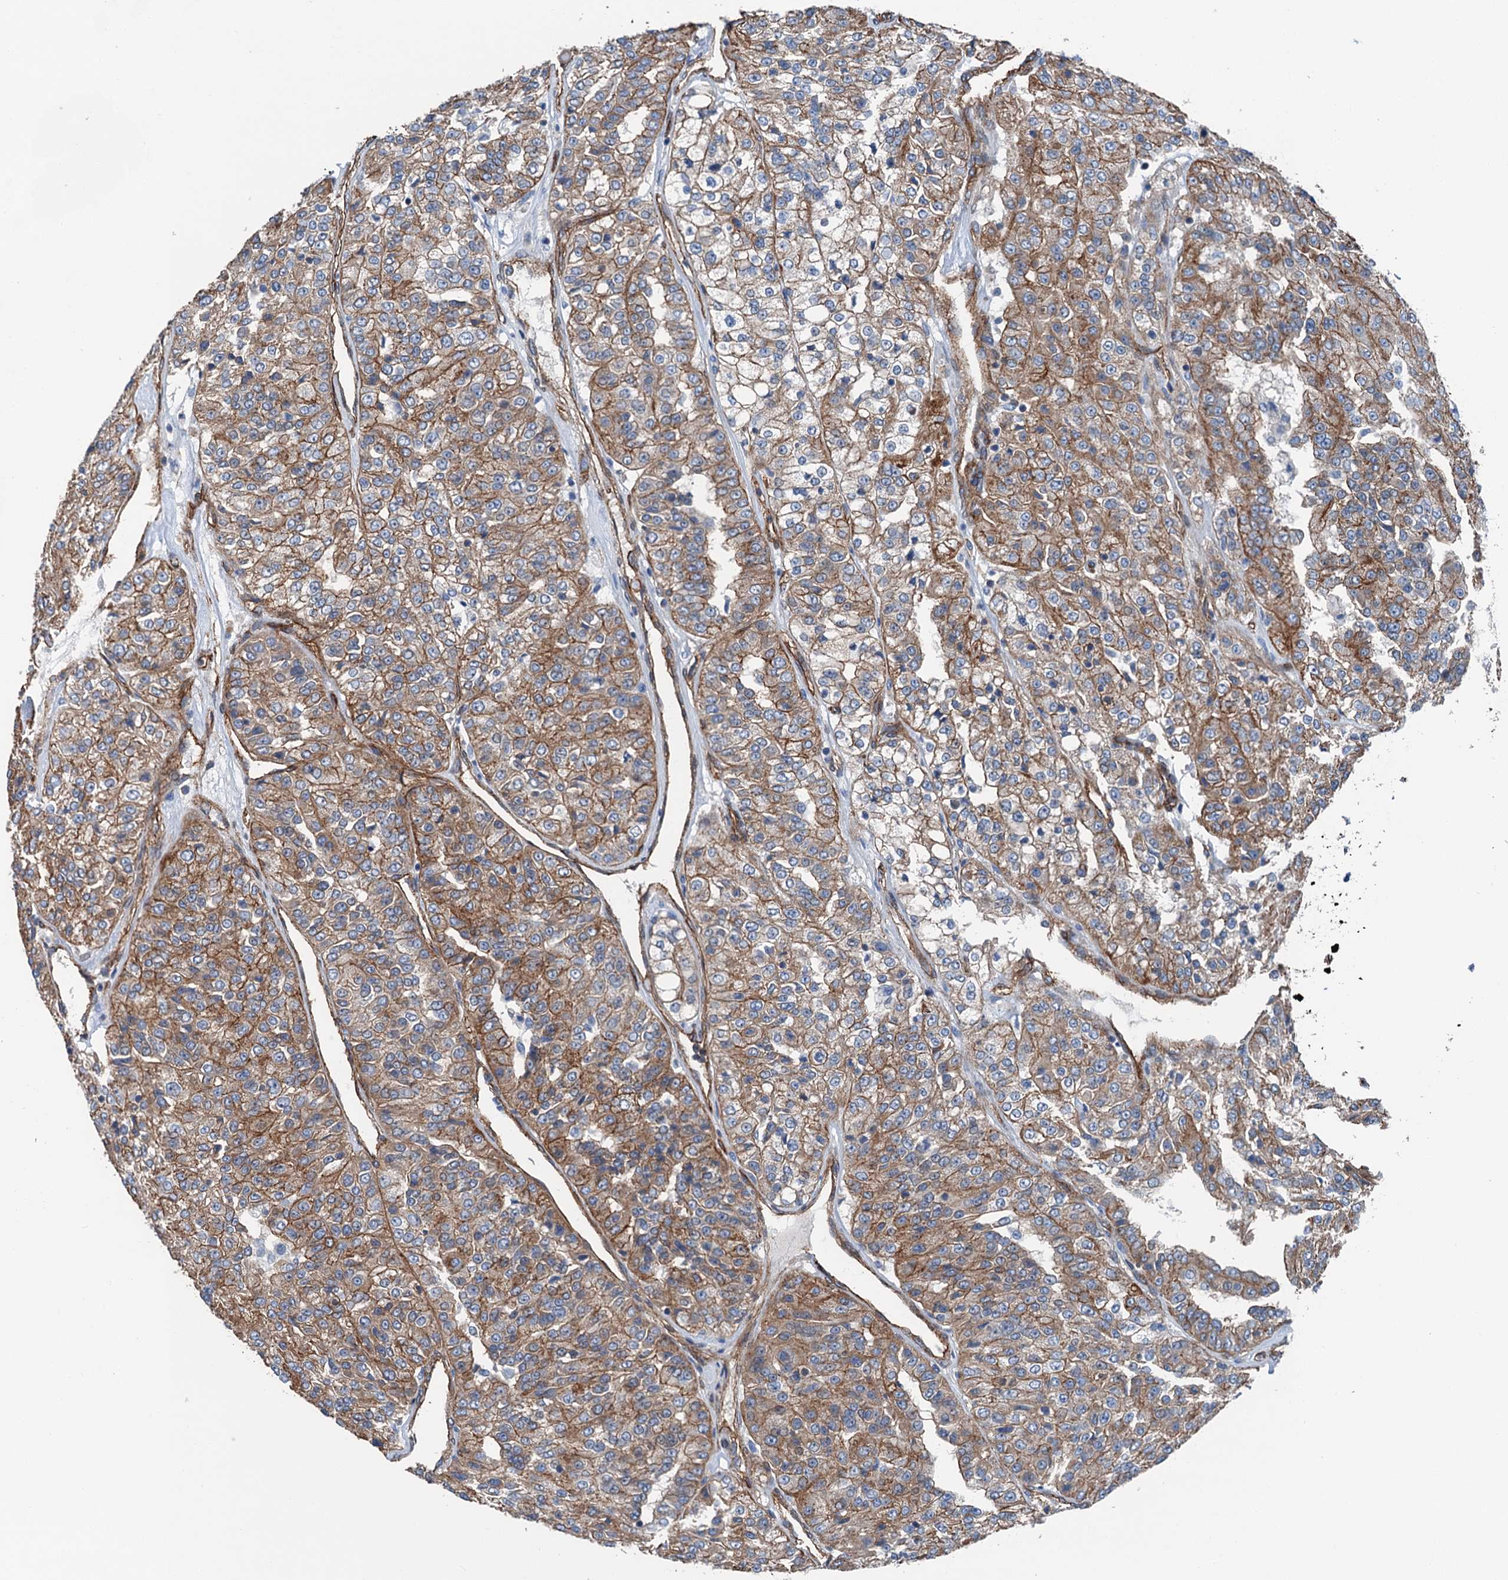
{"staining": {"intensity": "moderate", "quantity": ">75%", "location": "cytoplasmic/membranous"}, "tissue": "renal cancer", "cell_type": "Tumor cells", "image_type": "cancer", "snomed": [{"axis": "morphology", "description": "Adenocarcinoma, NOS"}, {"axis": "topography", "description": "Kidney"}], "caption": "A photomicrograph of renal adenocarcinoma stained for a protein displays moderate cytoplasmic/membranous brown staining in tumor cells.", "gene": "NMRAL1", "patient": {"sex": "female", "age": 63}}